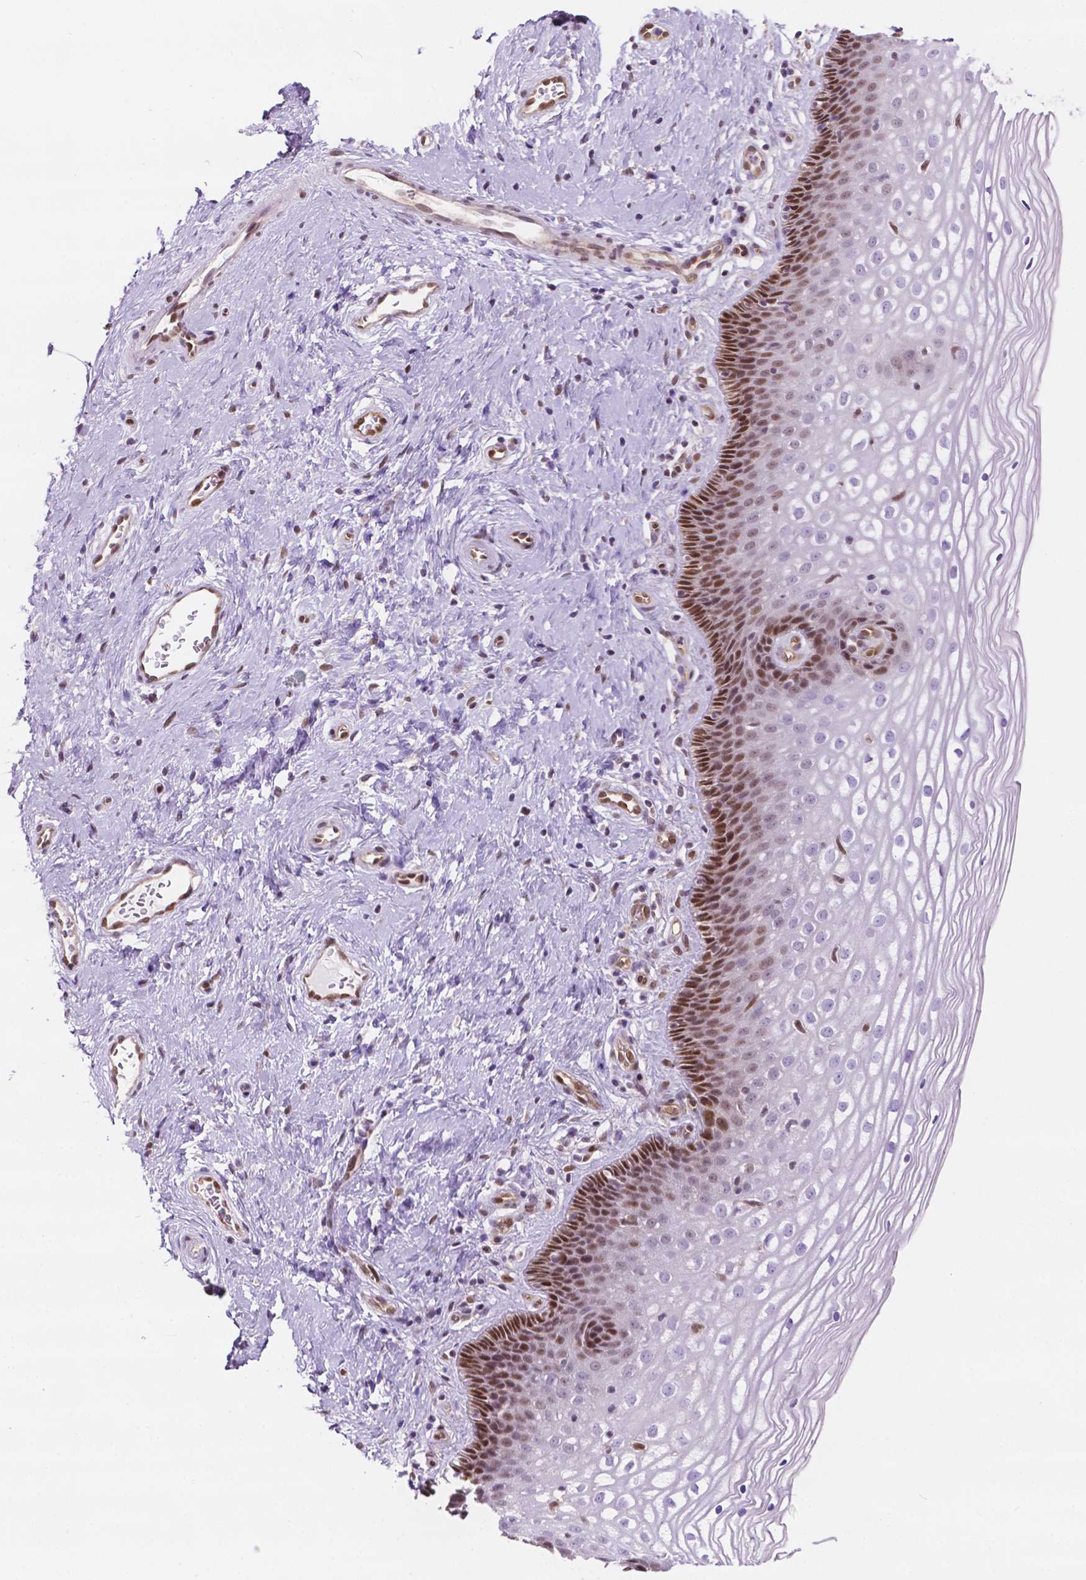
{"staining": {"intensity": "weak", "quantity": "25%-75%", "location": "cytoplasmic/membranous"}, "tissue": "cervix", "cell_type": "Glandular cells", "image_type": "normal", "snomed": [{"axis": "morphology", "description": "Normal tissue, NOS"}, {"axis": "topography", "description": "Cervix"}], "caption": "Immunohistochemistry (IHC) staining of benign cervix, which demonstrates low levels of weak cytoplasmic/membranous positivity in about 25%-75% of glandular cells indicating weak cytoplasmic/membranous protein positivity. The staining was performed using DAB (brown) for protein detection and nuclei were counterstained in hematoxylin (blue).", "gene": "ERF", "patient": {"sex": "female", "age": 34}}